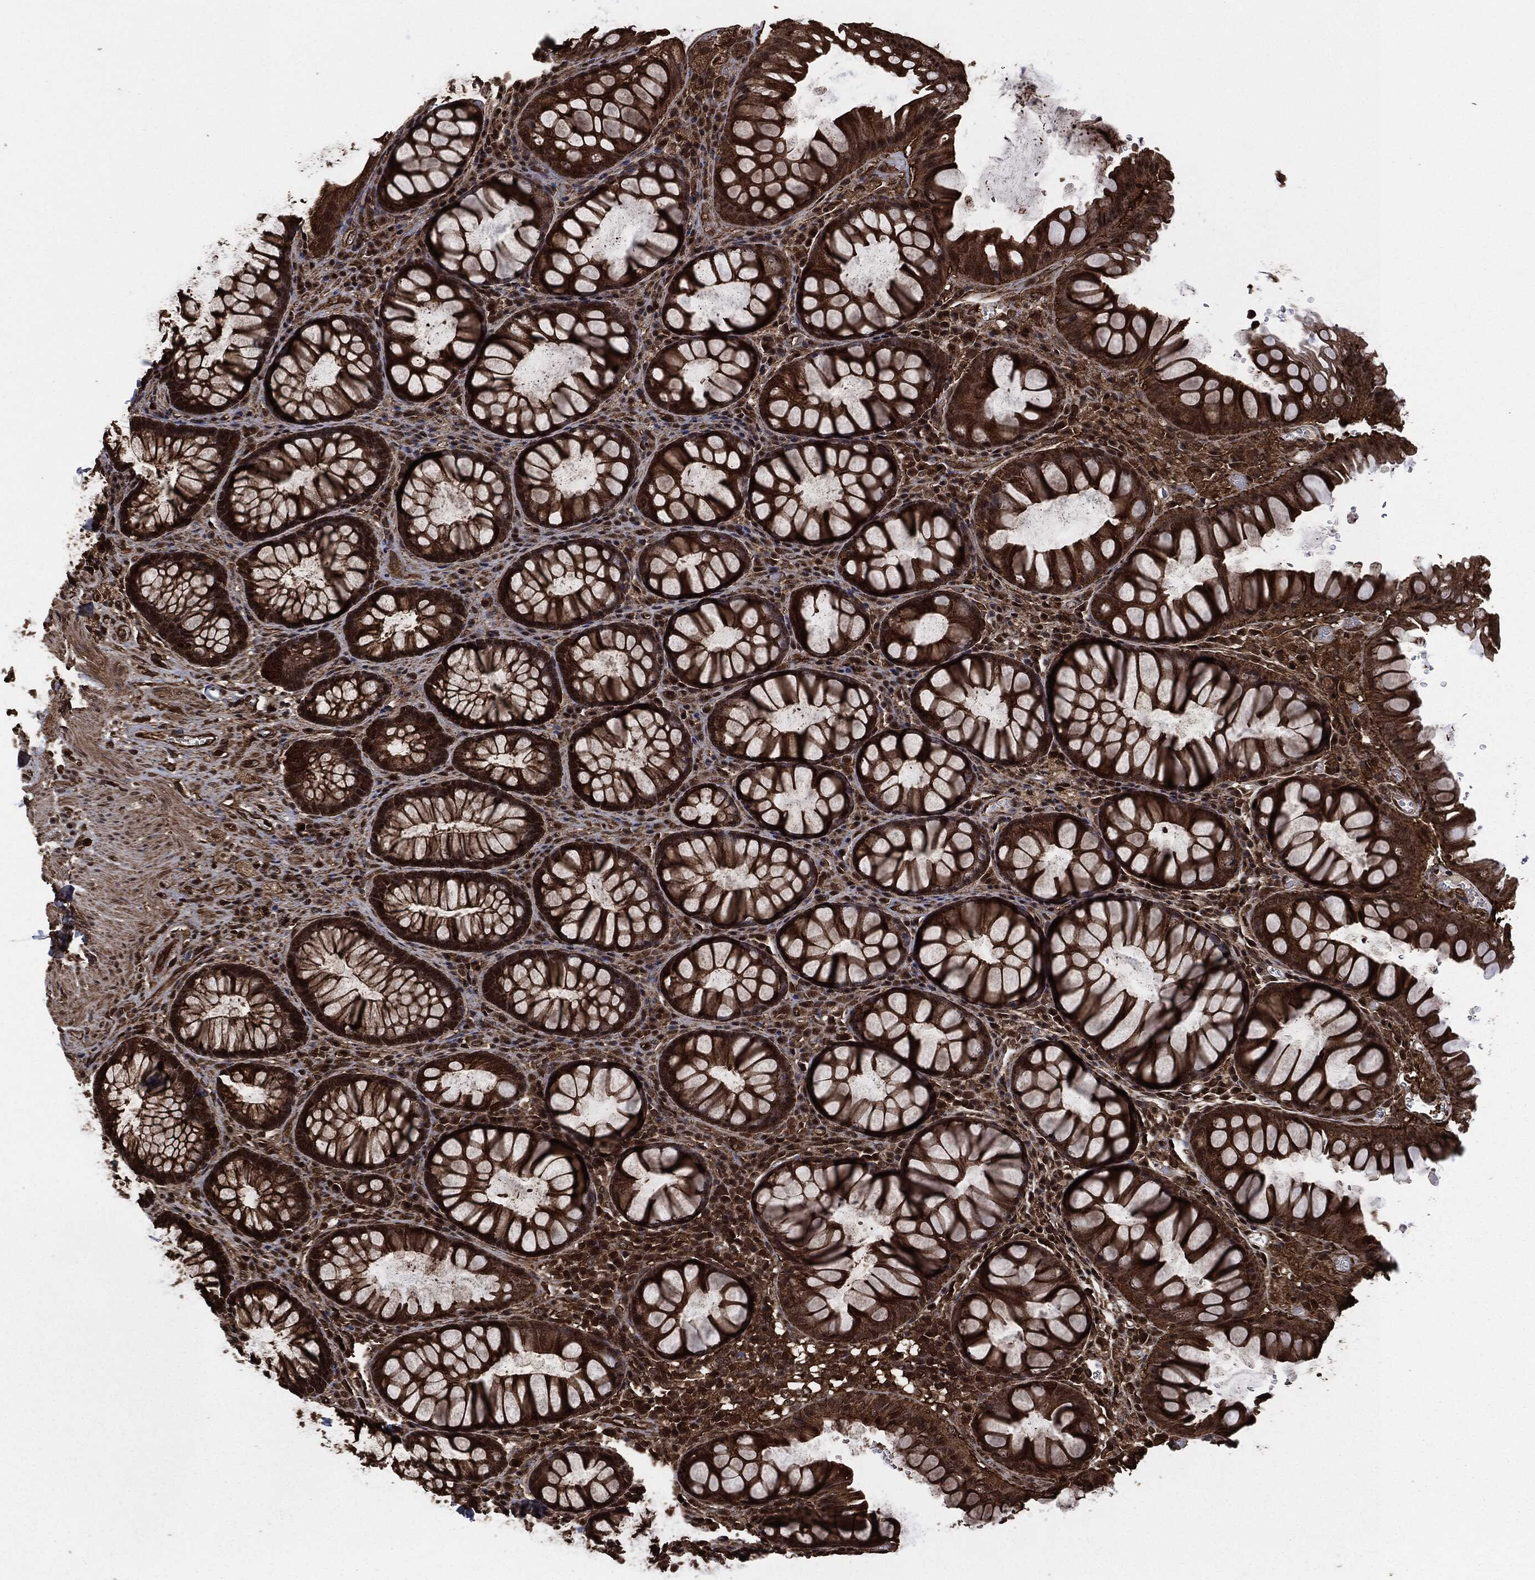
{"staining": {"intensity": "strong", "quantity": ">75%", "location": "cytoplasmic/membranous"}, "tissue": "rectum", "cell_type": "Glandular cells", "image_type": "normal", "snomed": [{"axis": "morphology", "description": "Normal tissue, NOS"}, {"axis": "topography", "description": "Rectum"}], "caption": "The histopathology image exhibits a brown stain indicating the presence of a protein in the cytoplasmic/membranous of glandular cells in rectum. (brown staining indicates protein expression, while blue staining denotes nuclei).", "gene": "HRAS", "patient": {"sex": "female", "age": 68}}